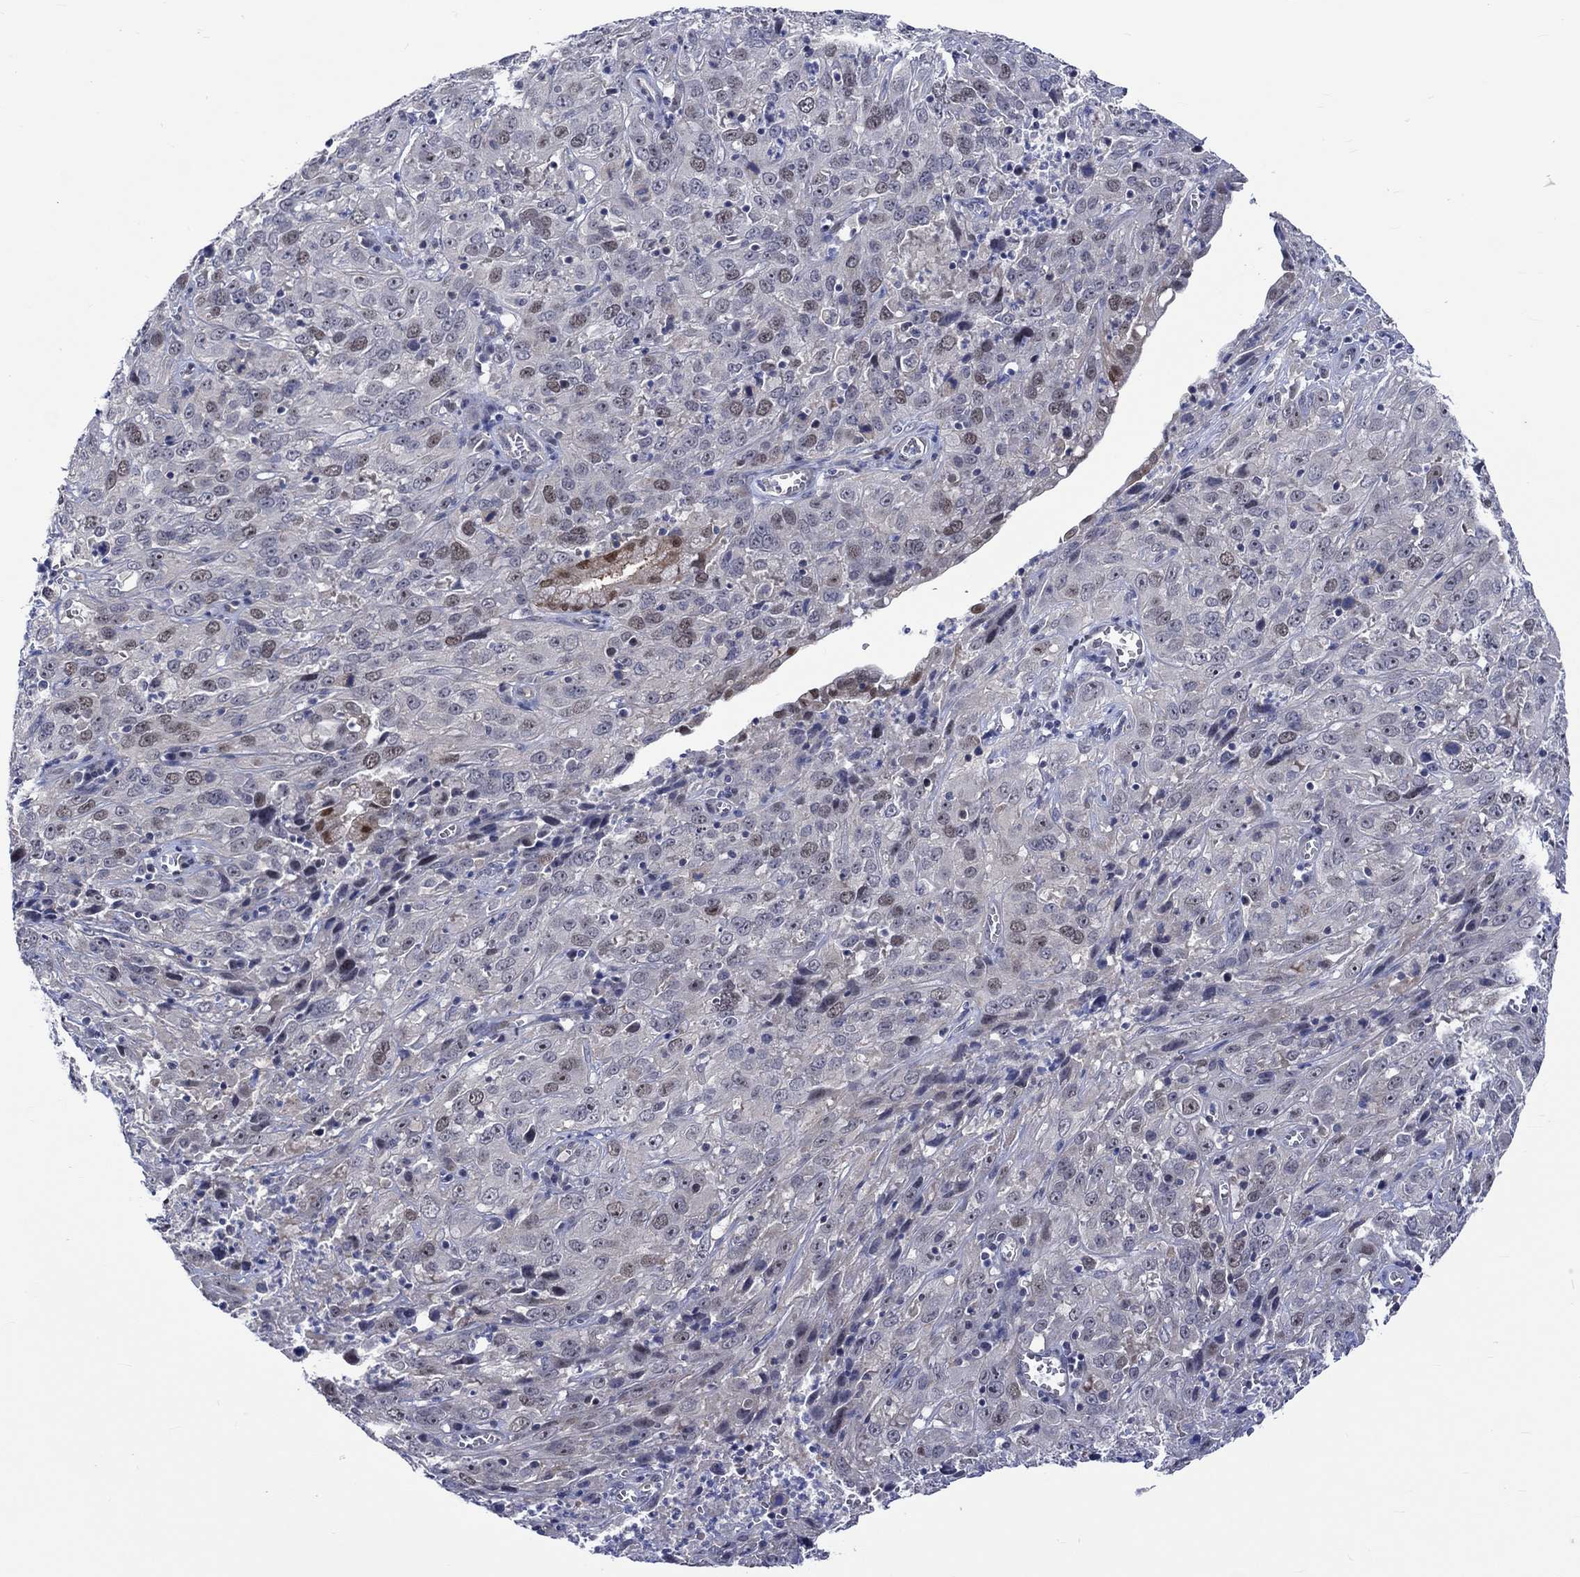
{"staining": {"intensity": "moderate", "quantity": "<25%", "location": "nuclear"}, "tissue": "cervical cancer", "cell_type": "Tumor cells", "image_type": "cancer", "snomed": [{"axis": "morphology", "description": "Squamous cell carcinoma, NOS"}, {"axis": "topography", "description": "Cervix"}], "caption": "Cervical cancer (squamous cell carcinoma) stained with IHC exhibits moderate nuclear expression in approximately <25% of tumor cells.", "gene": "E2F8", "patient": {"sex": "female", "age": 32}}